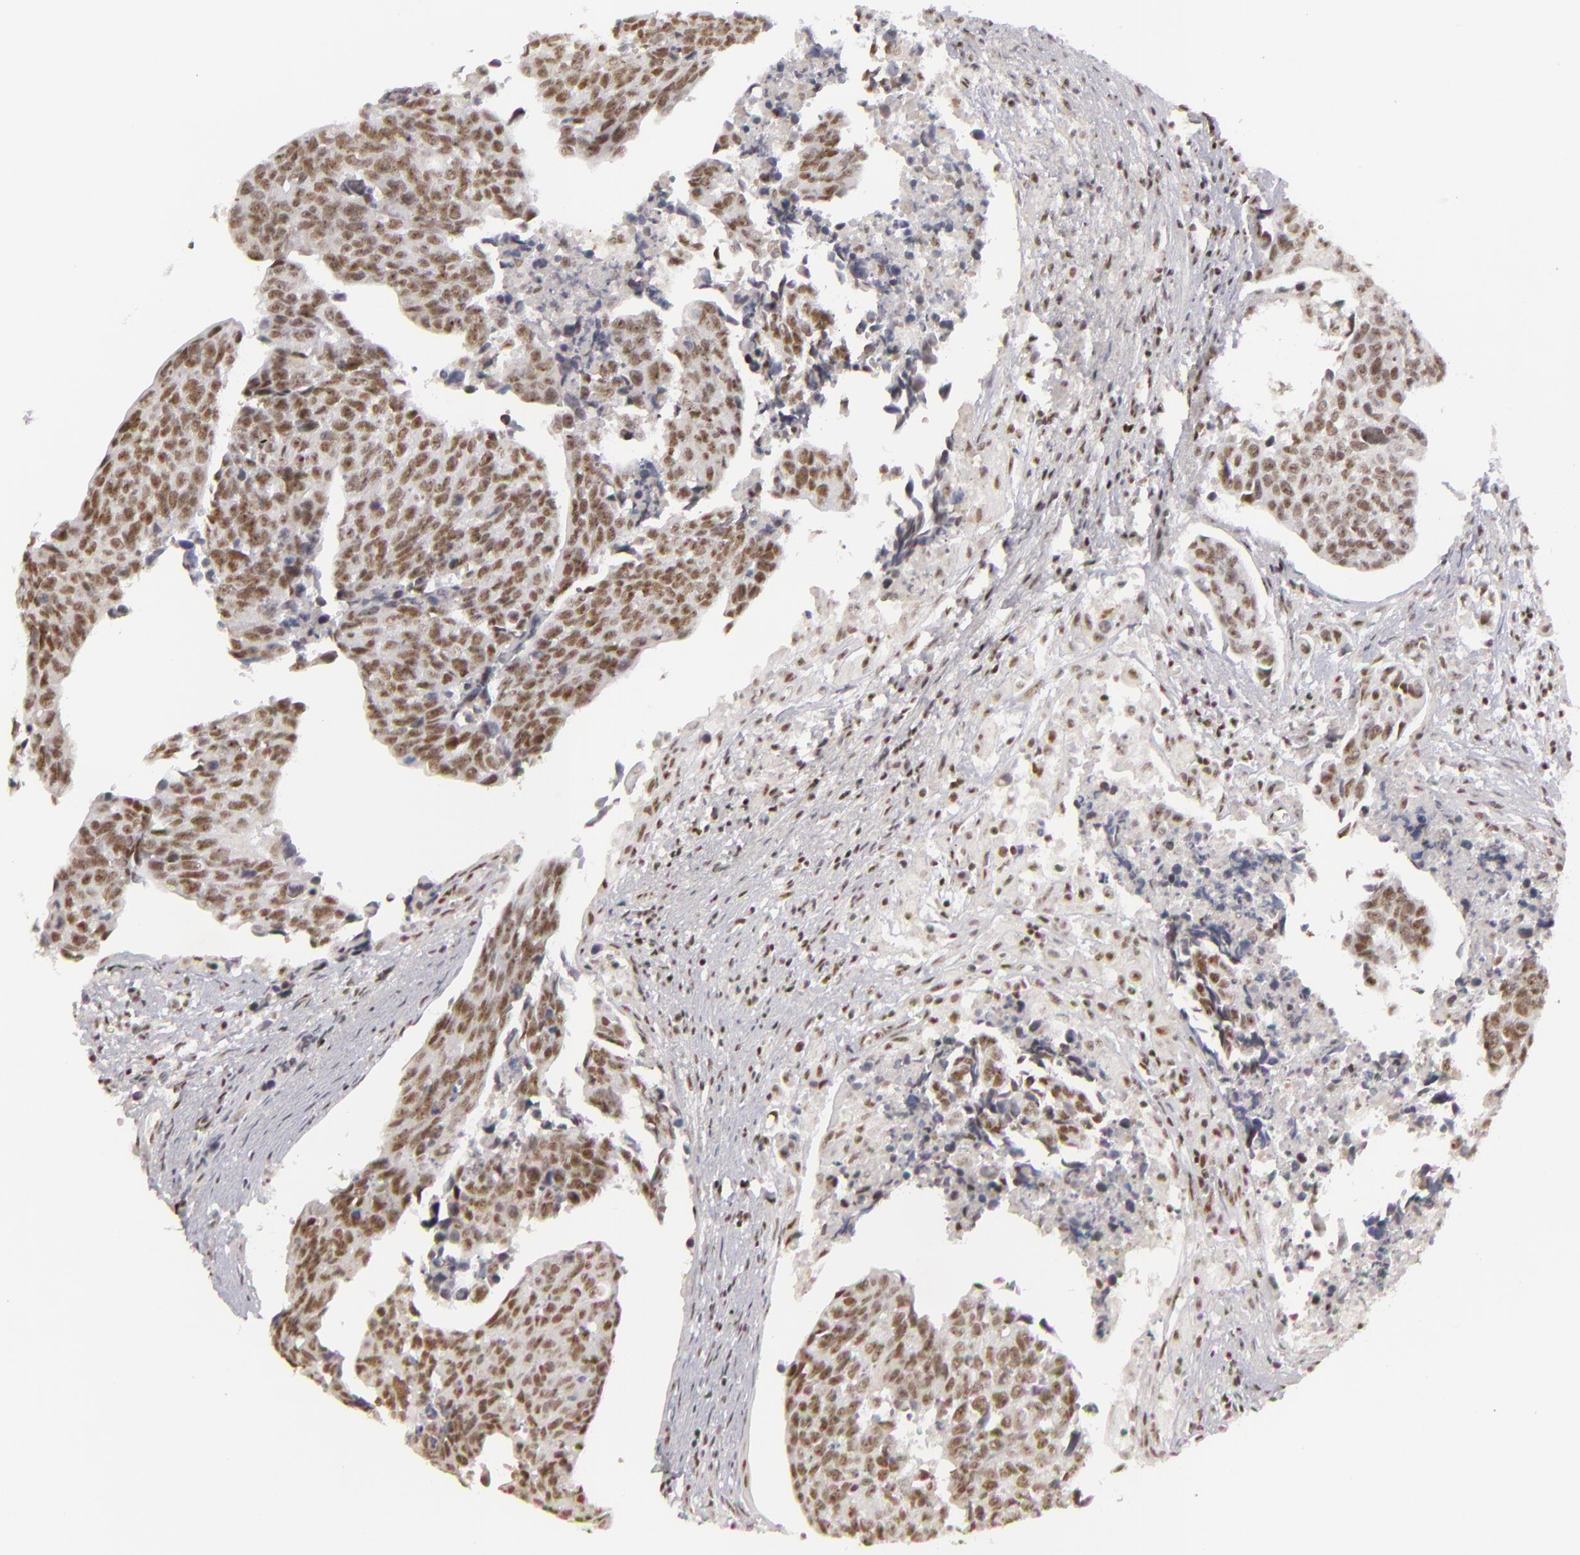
{"staining": {"intensity": "moderate", "quantity": ">75%", "location": "nuclear"}, "tissue": "urothelial cancer", "cell_type": "Tumor cells", "image_type": "cancer", "snomed": [{"axis": "morphology", "description": "Urothelial carcinoma, High grade"}, {"axis": "topography", "description": "Urinary bladder"}], "caption": "Approximately >75% of tumor cells in high-grade urothelial carcinoma reveal moderate nuclear protein positivity as visualized by brown immunohistochemical staining.", "gene": "DAXX", "patient": {"sex": "male", "age": 81}}